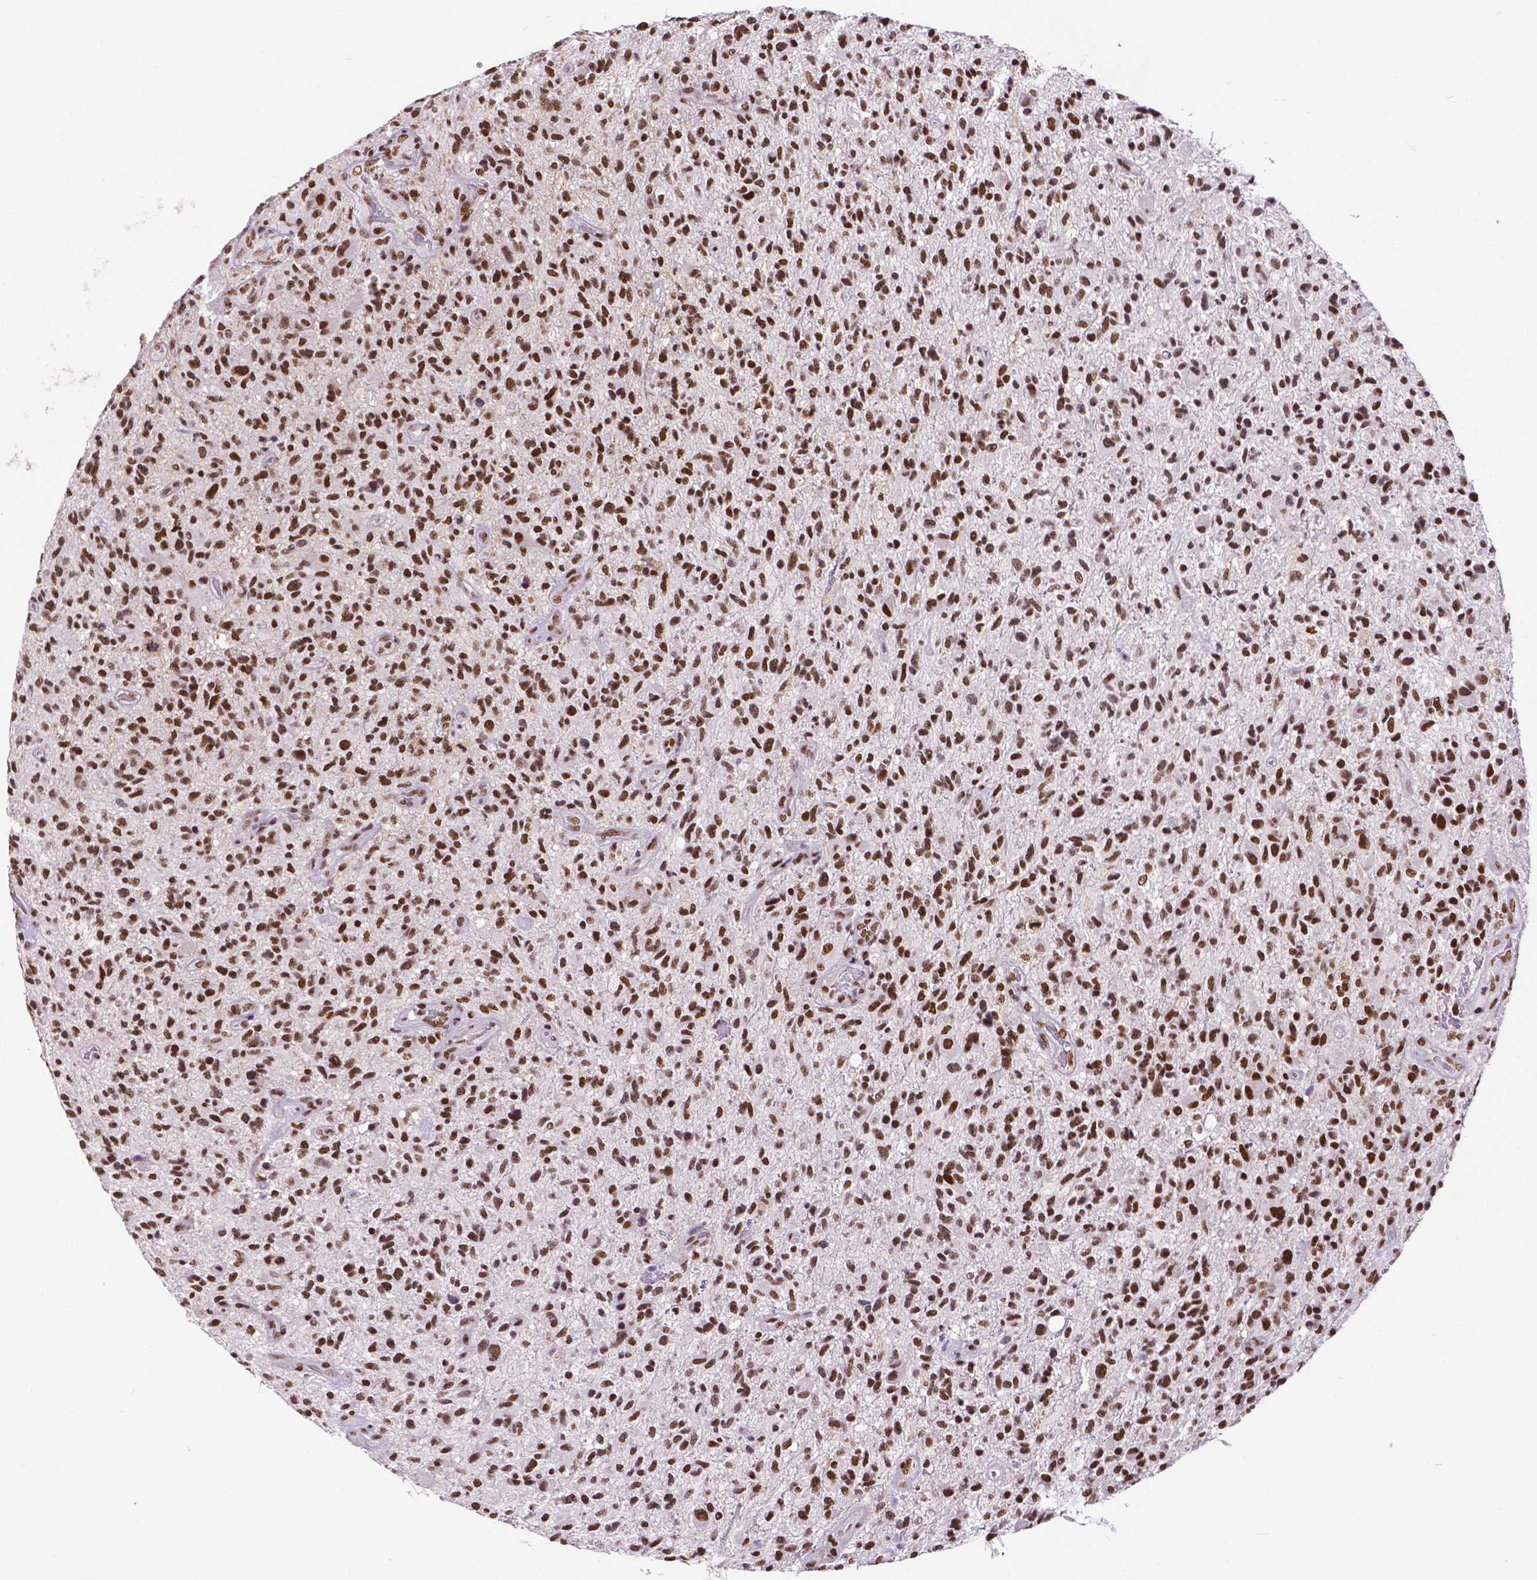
{"staining": {"intensity": "strong", "quantity": ">75%", "location": "nuclear"}, "tissue": "glioma", "cell_type": "Tumor cells", "image_type": "cancer", "snomed": [{"axis": "morphology", "description": "Glioma, malignant, High grade"}, {"axis": "topography", "description": "Brain"}], "caption": "Immunohistochemistry staining of glioma, which exhibits high levels of strong nuclear staining in approximately >75% of tumor cells indicating strong nuclear protein staining. The staining was performed using DAB (brown) for protein detection and nuclei were counterstained in hematoxylin (blue).", "gene": "ATRX", "patient": {"sex": "male", "age": 47}}